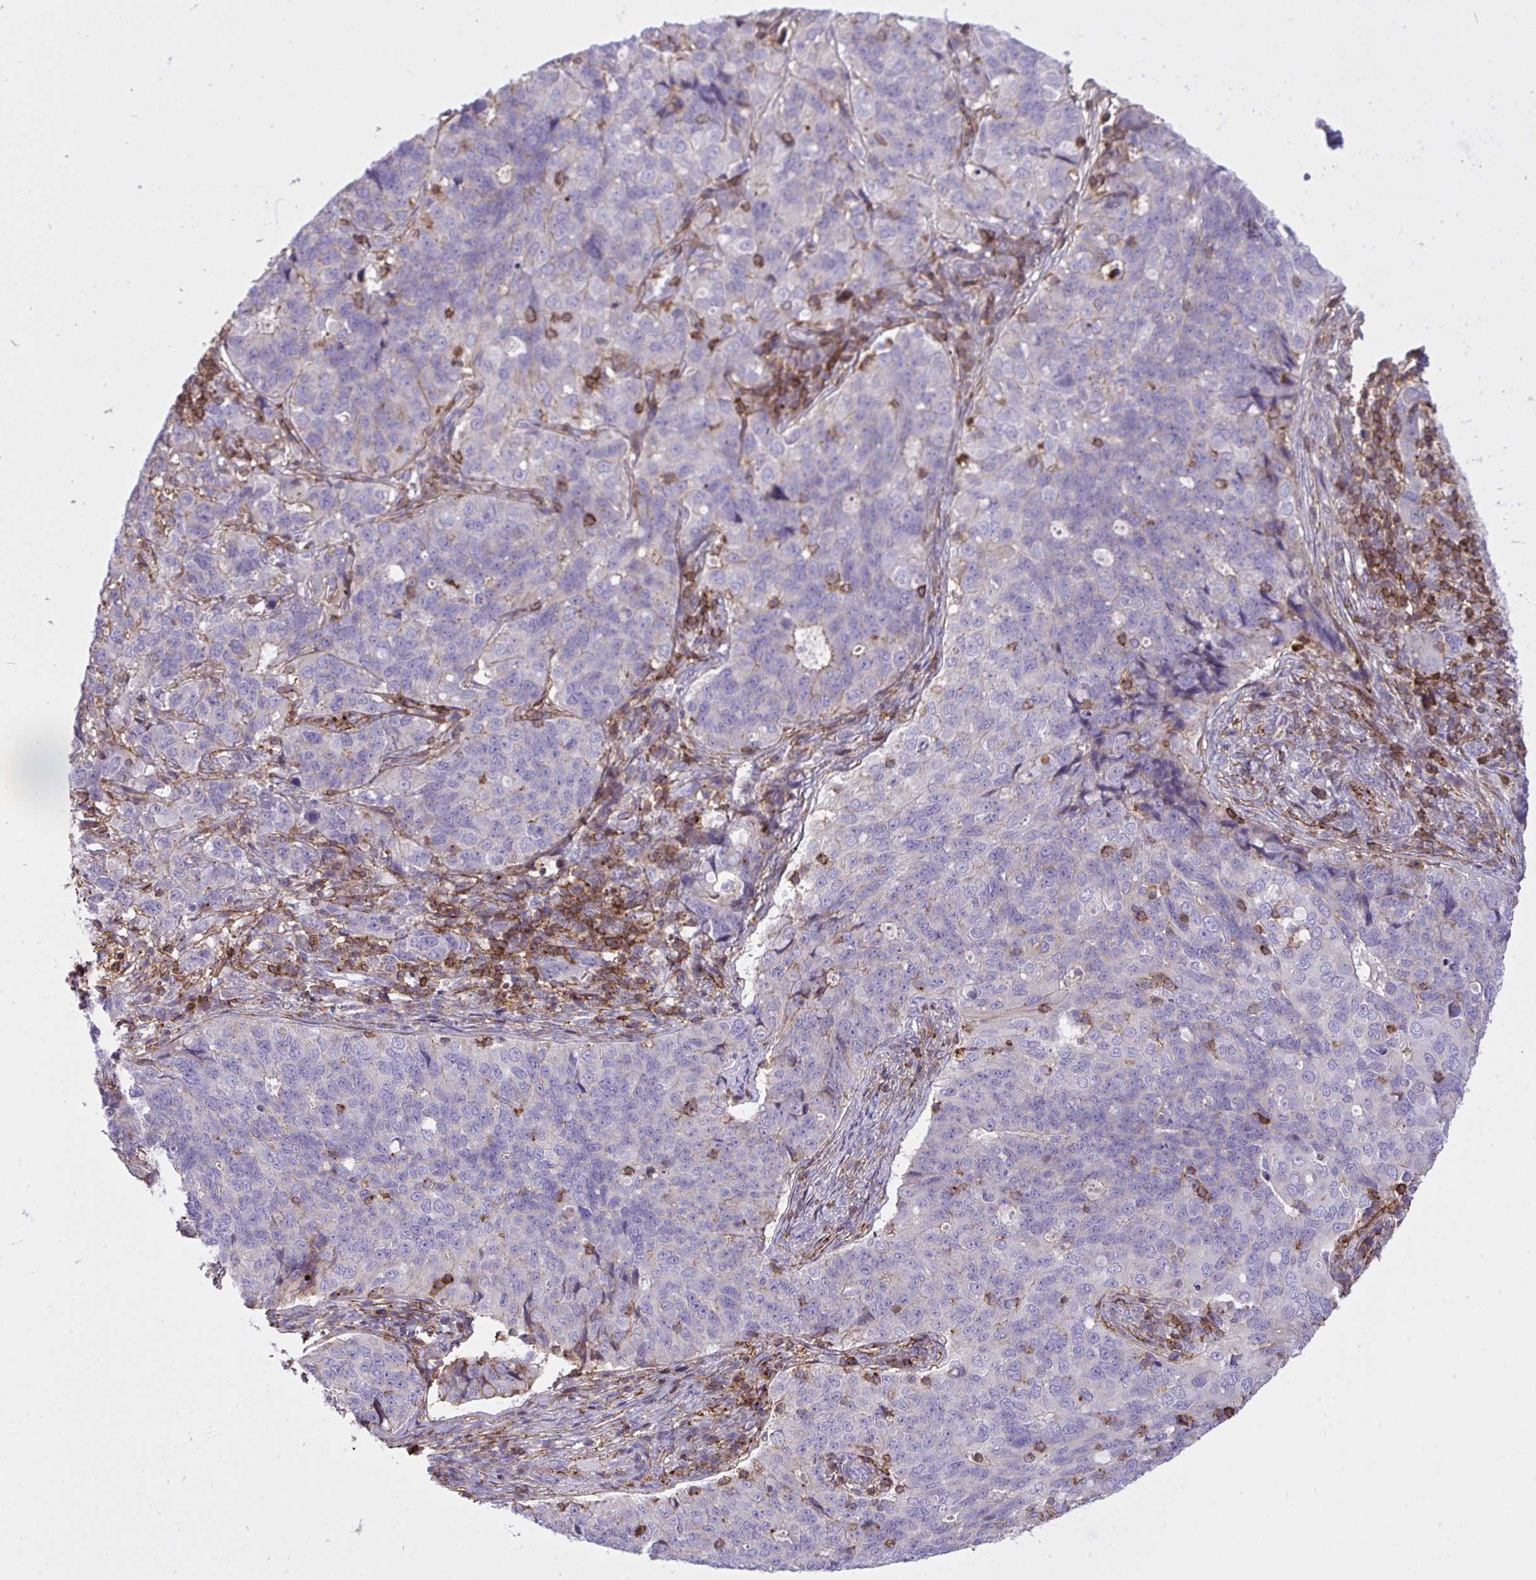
{"staining": {"intensity": "negative", "quantity": "none", "location": "none"}, "tissue": "endometrial cancer", "cell_type": "Tumor cells", "image_type": "cancer", "snomed": [{"axis": "morphology", "description": "Adenocarcinoma, NOS"}, {"axis": "topography", "description": "Endometrium"}], "caption": "The IHC micrograph has no significant positivity in tumor cells of endometrial adenocarcinoma tissue. (DAB (3,3'-diaminobenzidine) immunohistochemistry (IHC) with hematoxylin counter stain).", "gene": "ERI1", "patient": {"sex": "female", "age": 43}}